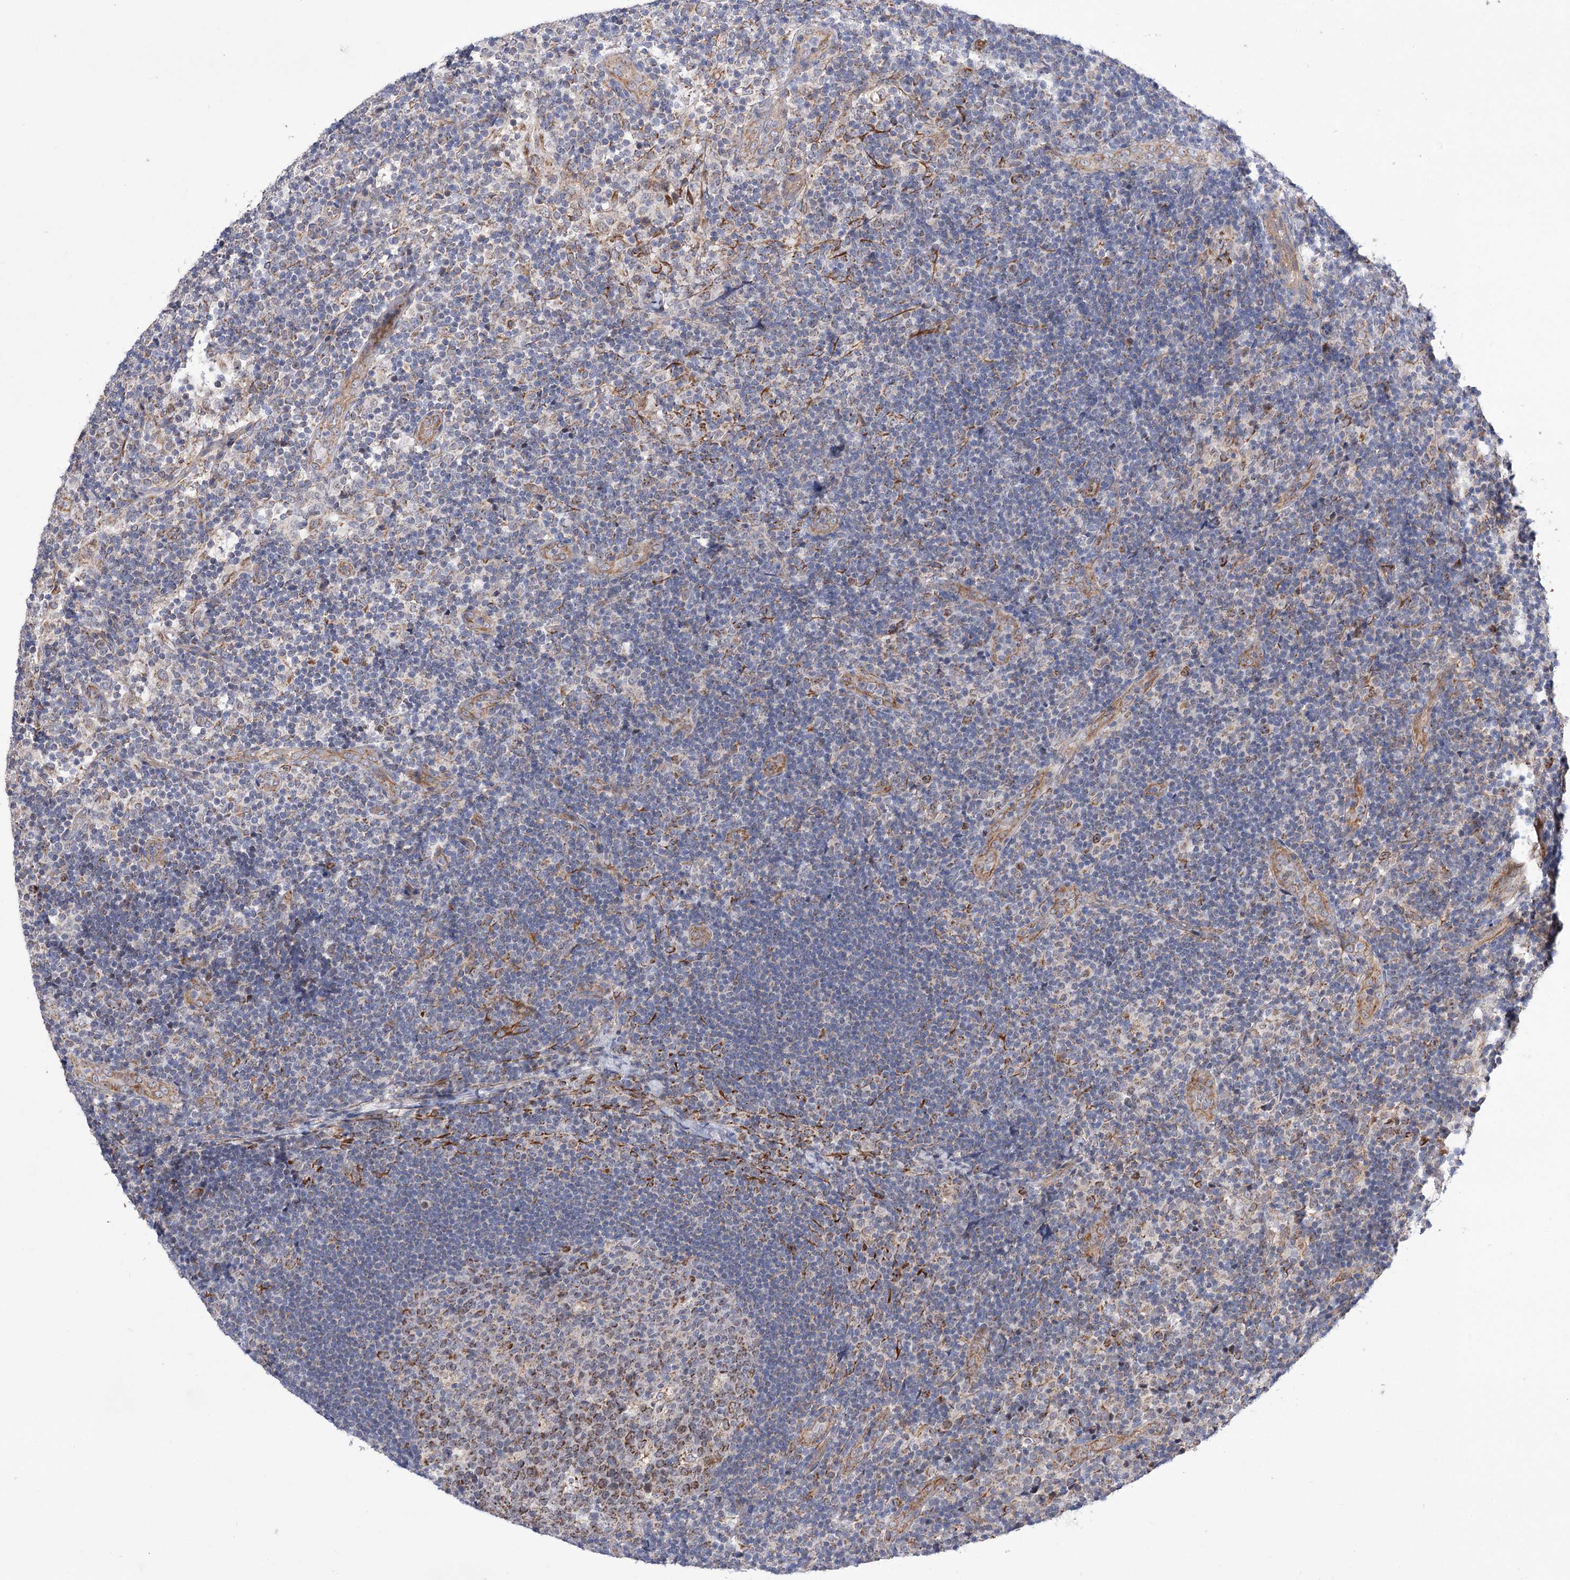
{"staining": {"intensity": "moderate", "quantity": "<25%", "location": "cytoplasmic/membranous"}, "tissue": "lymph node", "cell_type": "Germinal center cells", "image_type": "normal", "snomed": [{"axis": "morphology", "description": "Normal tissue, NOS"}, {"axis": "topography", "description": "Lymph node"}], "caption": "Lymph node stained with DAB (3,3'-diaminobenzidine) immunohistochemistry (IHC) demonstrates low levels of moderate cytoplasmic/membranous expression in approximately <25% of germinal center cells. Nuclei are stained in blue.", "gene": "ECHDC3", "patient": {"sex": "female", "age": 22}}